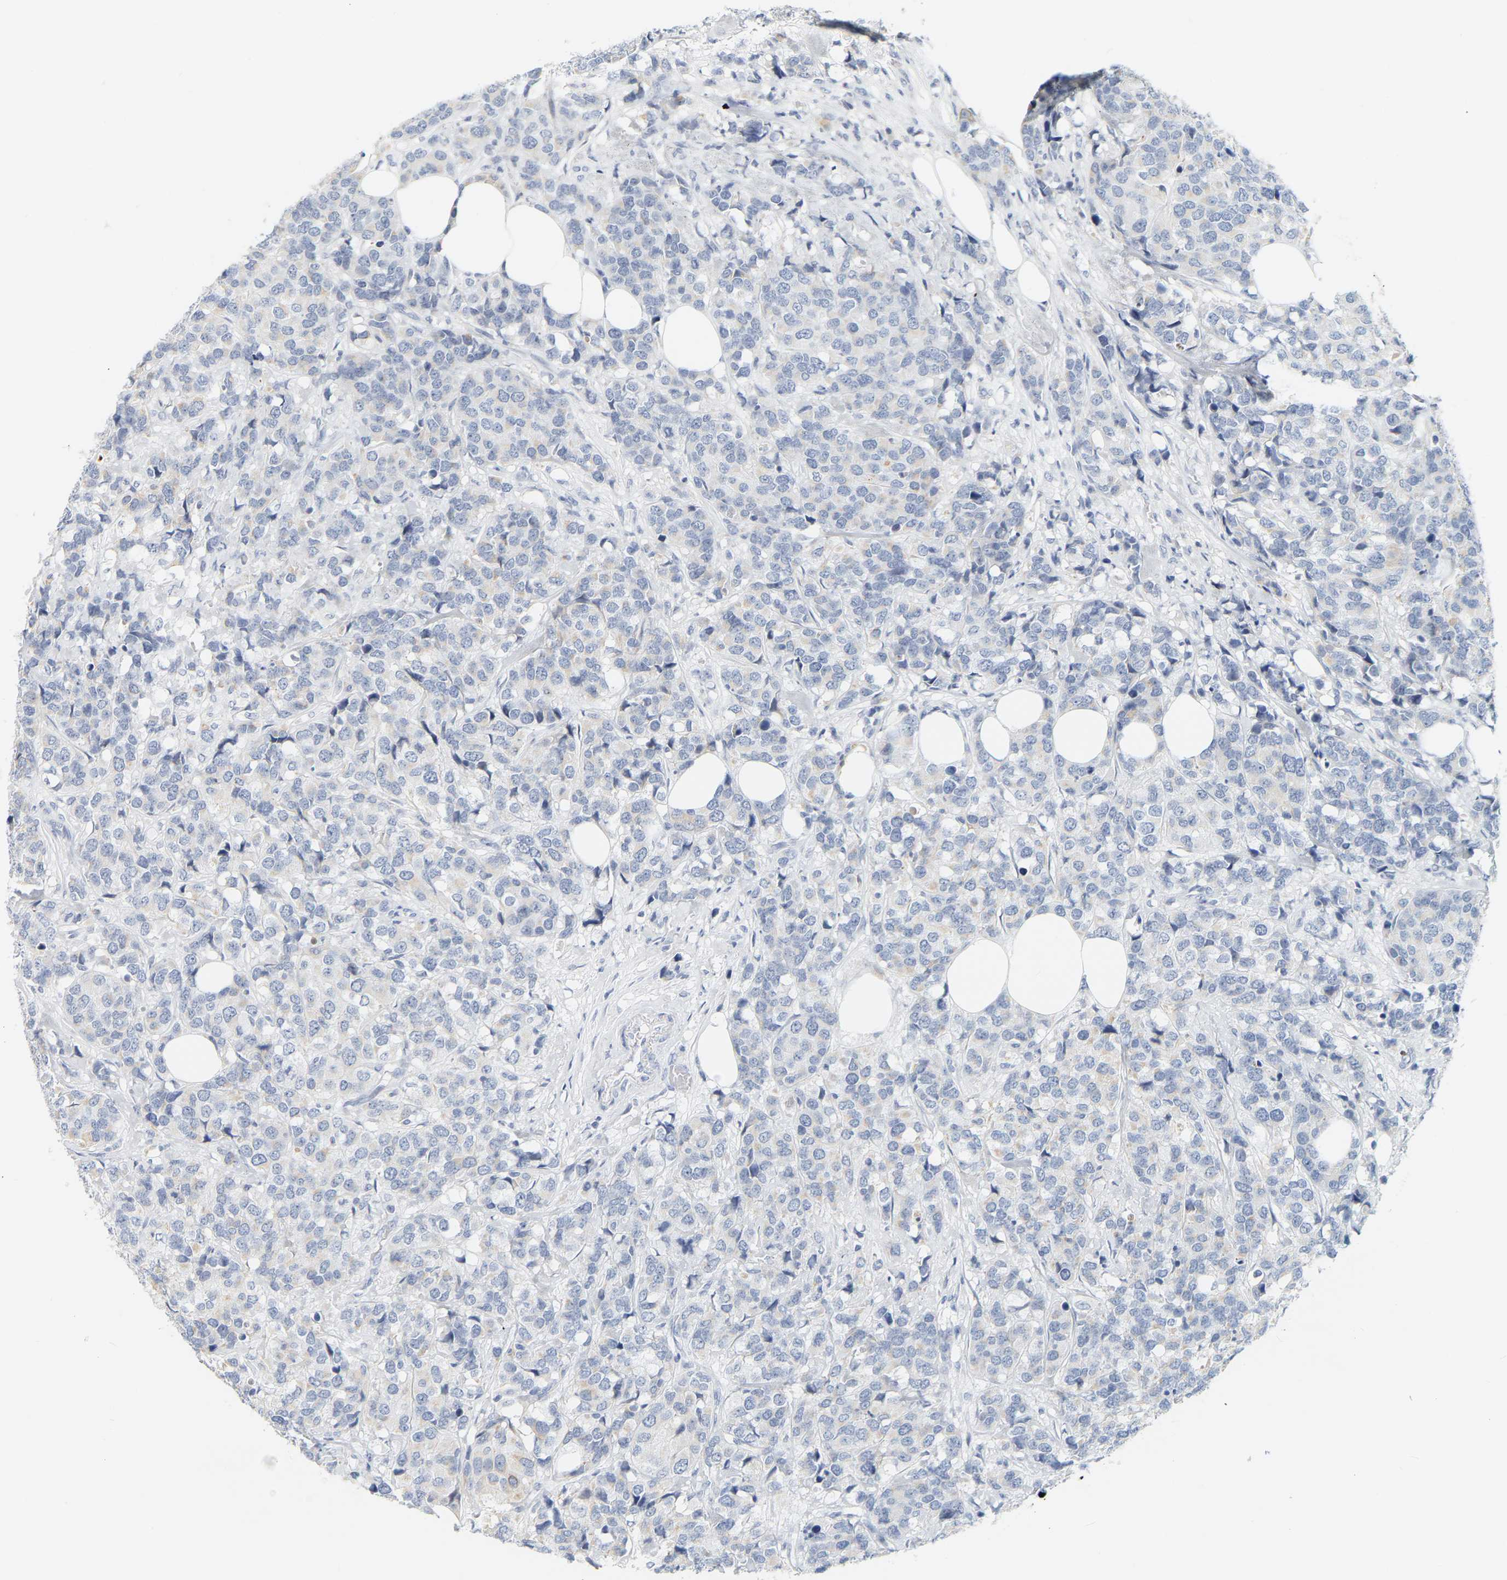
{"staining": {"intensity": "negative", "quantity": "none", "location": "none"}, "tissue": "breast cancer", "cell_type": "Tumor cells", "image_type": "cancer", "snomed": [{"axis": "morphology", "description": "Lobular carcinoma"}, {"axis": "topography", "description": "Breast"}], "caption": "Human lobular carcinoma (breast) stained for a protein using immunohistochemistry reveals no positivity in tumor cells.", "gene": "KRT76", "patient": {"sex": "female", "age": 59}}